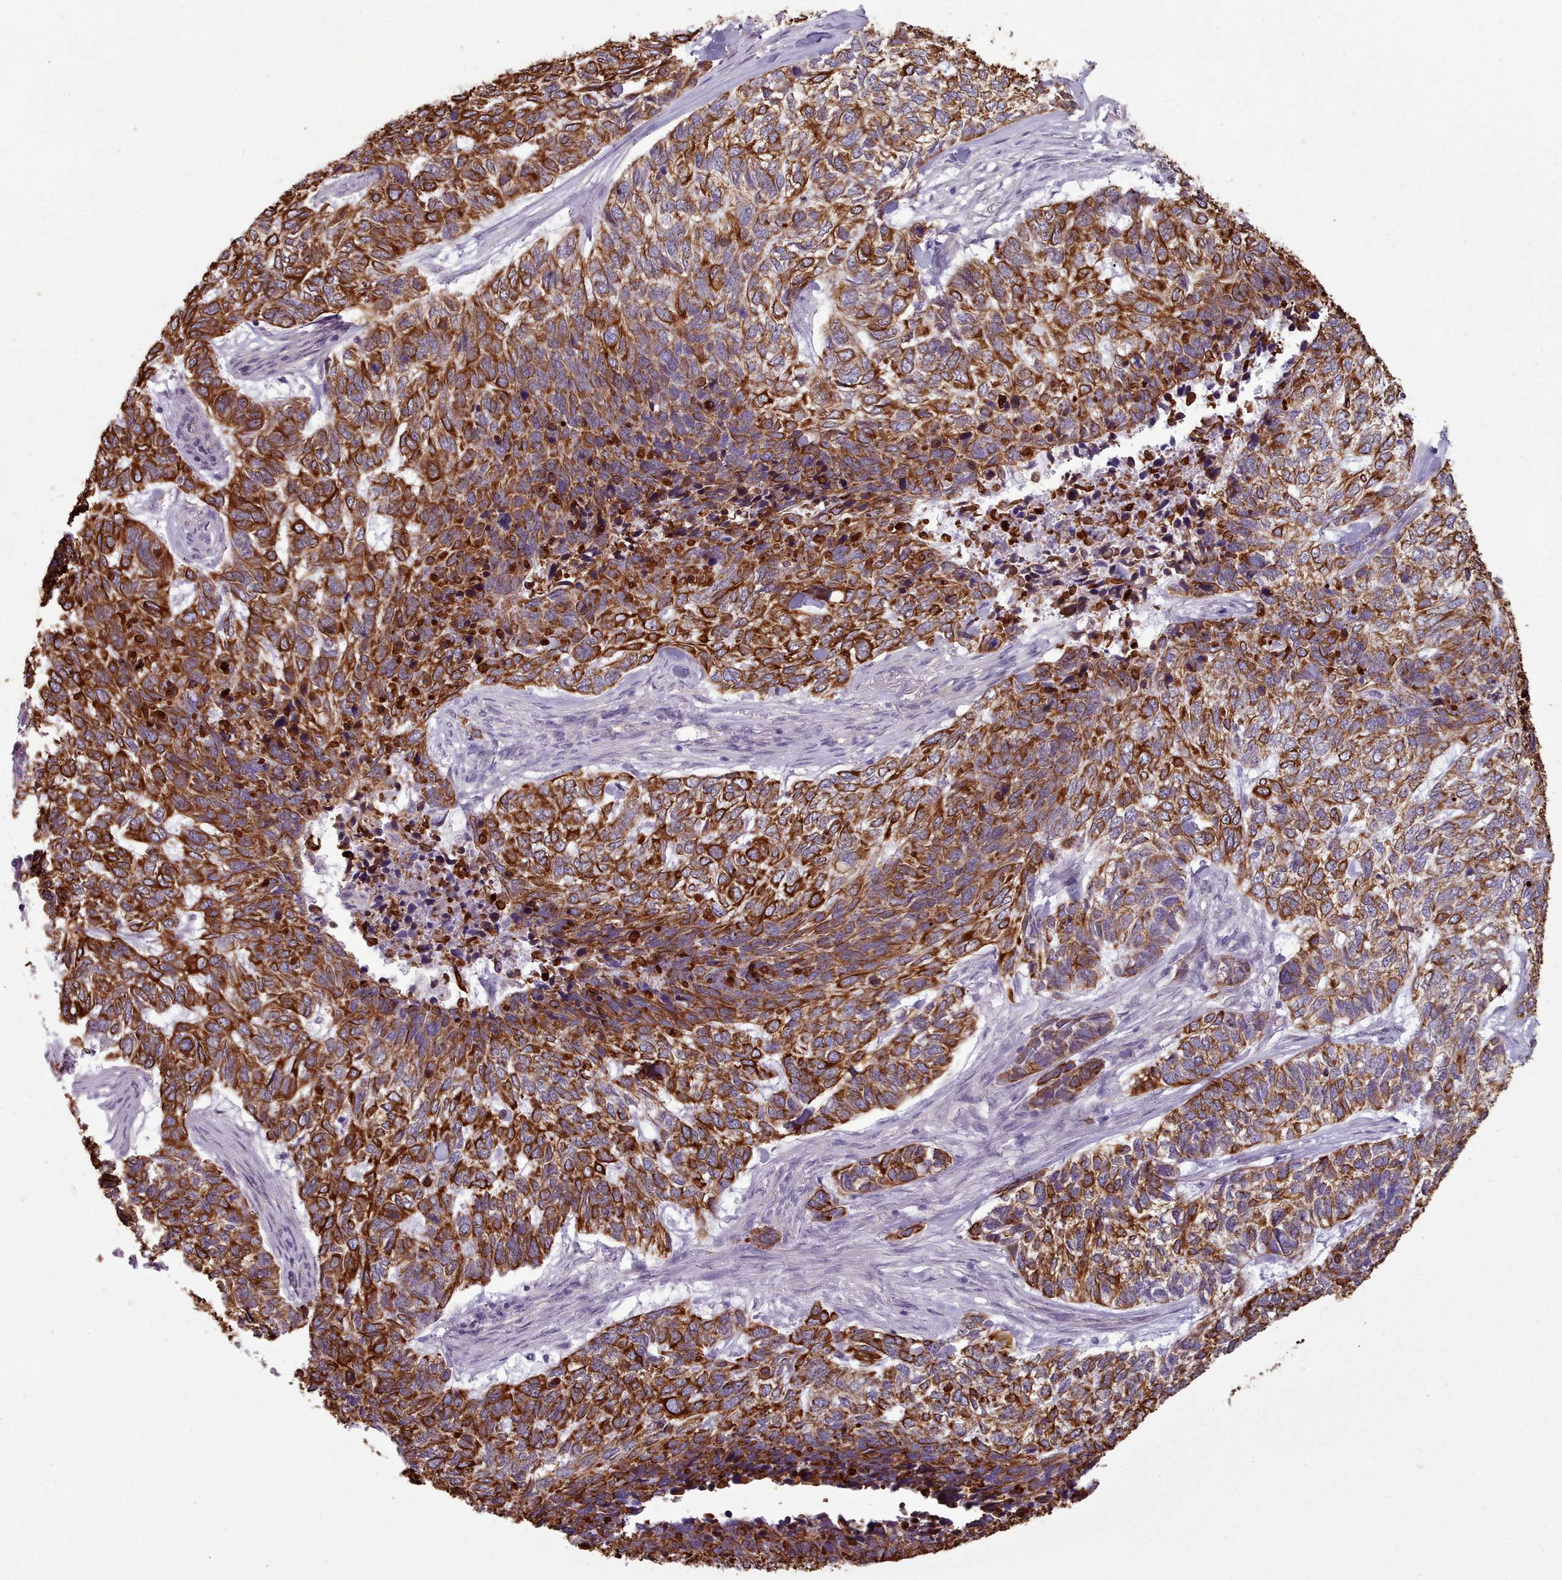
{"staining": {"intensity": "strong", "quantity": ">75%", "location": "cytoplasmic/membranous"}, "tissue": "skin cancer", "cell_type": "Tumor cells", "image_type": "cancer", "snomed": [{"axis": "morphology", "description": "Basal cell carcinoma"}, {"axis": "topography", "description": "Skin"}], "caption": "Immunohistochemical staining of basal cell carcinoma (skin) reveals high levels of strong cytoplasmic/membranous staining in approximately >75% of tumor cells.", "gene": "PLD4", "patient": {"sex": "female", "age": 65}}